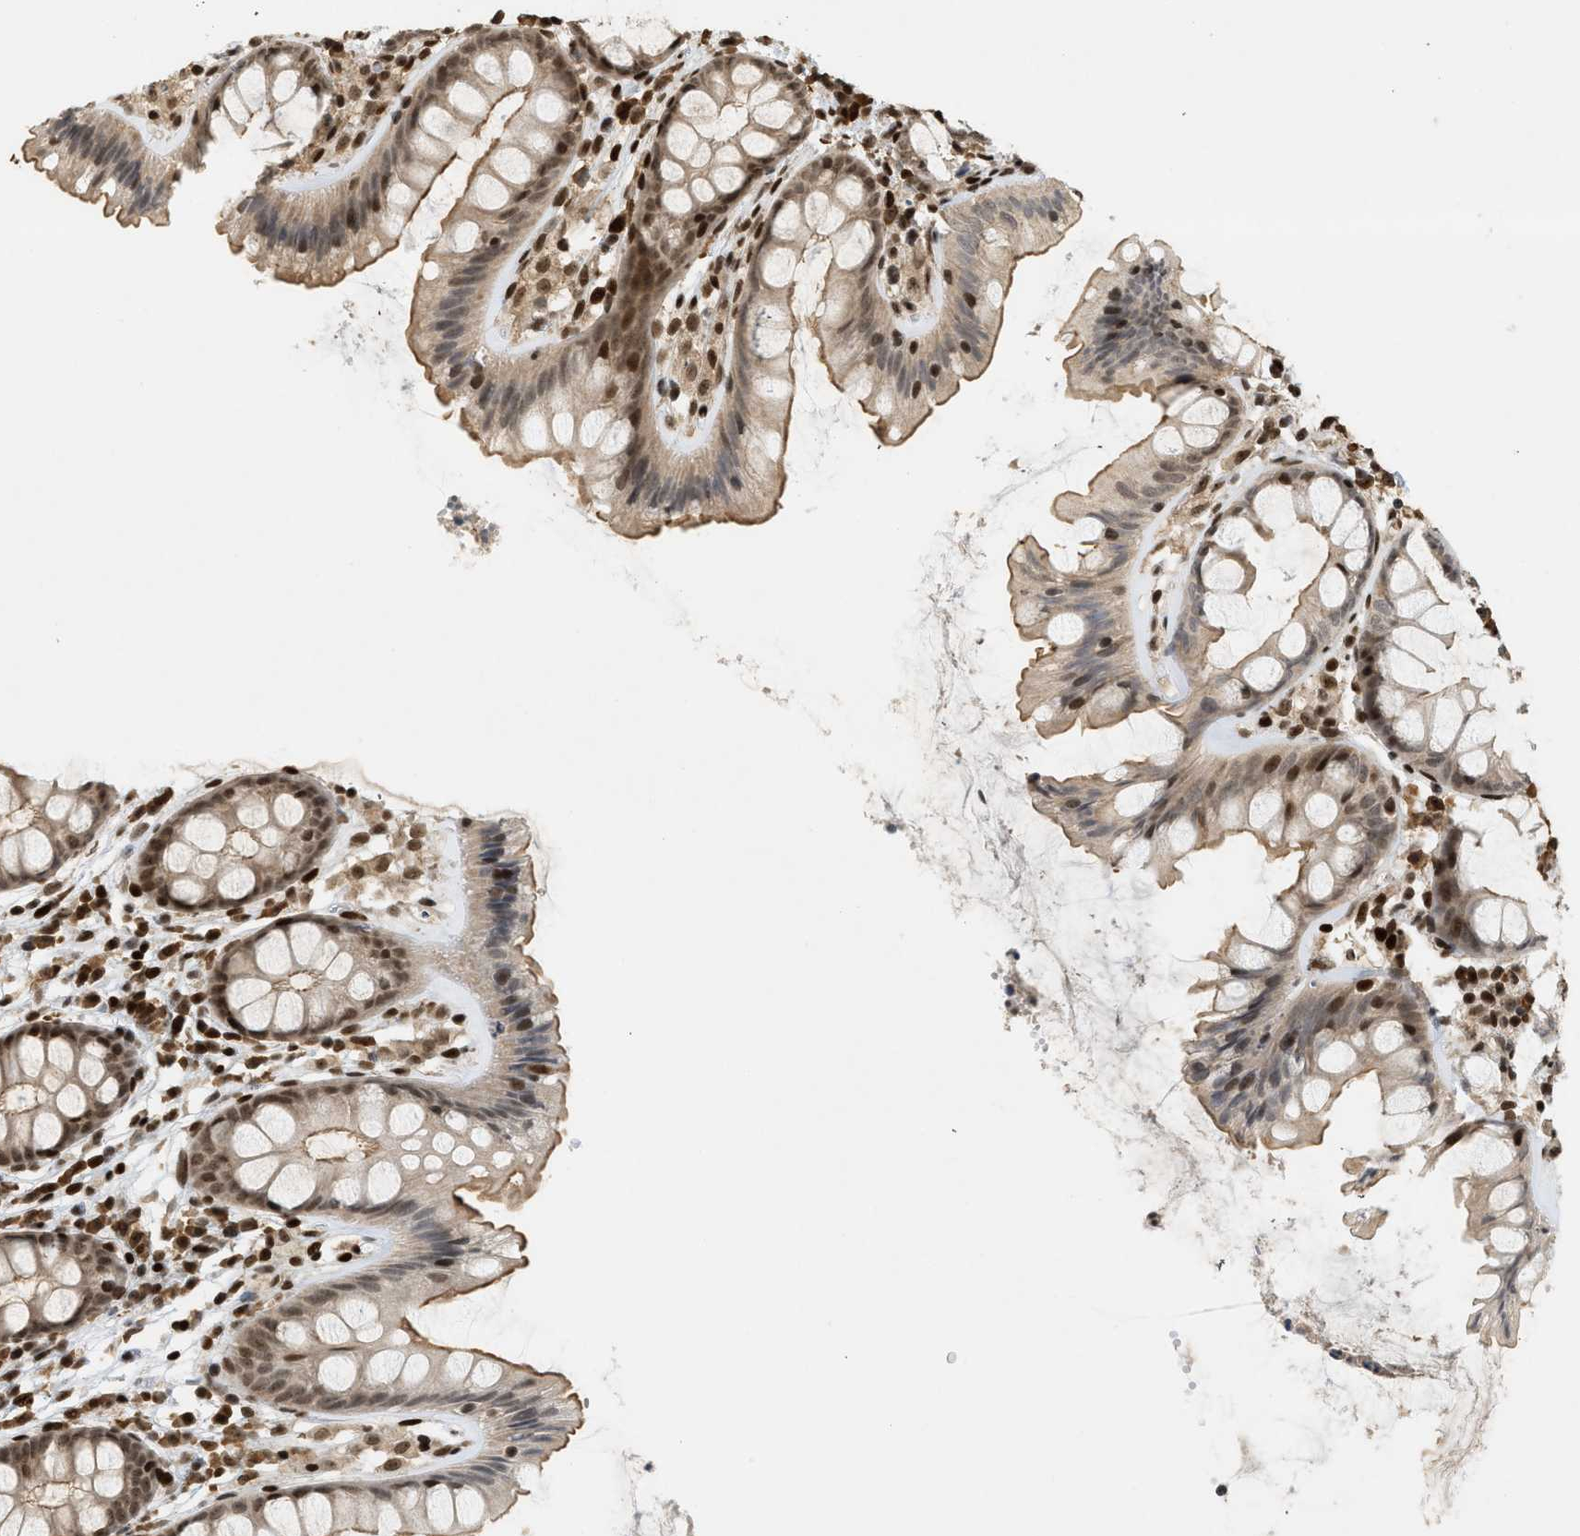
{"staining": {"intensity": "strong", "quantity": ">75%", "location": "nuclear"}, "tissue": "colon", "cell_type": "Endothelial cells", "image_type": "normal", "snomed": [{"axis": "morphology", "description": "Normal tissue, NOS"}, {"axis": "topography", "description": "Colon"}], "caption": "Immunohistochemical staining of unremarkable colon displays strong nuclear protein expression in about >75% of endothelial cells. (DAB (3,3'-diaminobenzidine) IHC with brightfield microscopy, high magnification).", "gene": "ZNF22", "patient": {"sex": "female", "age": 56}}